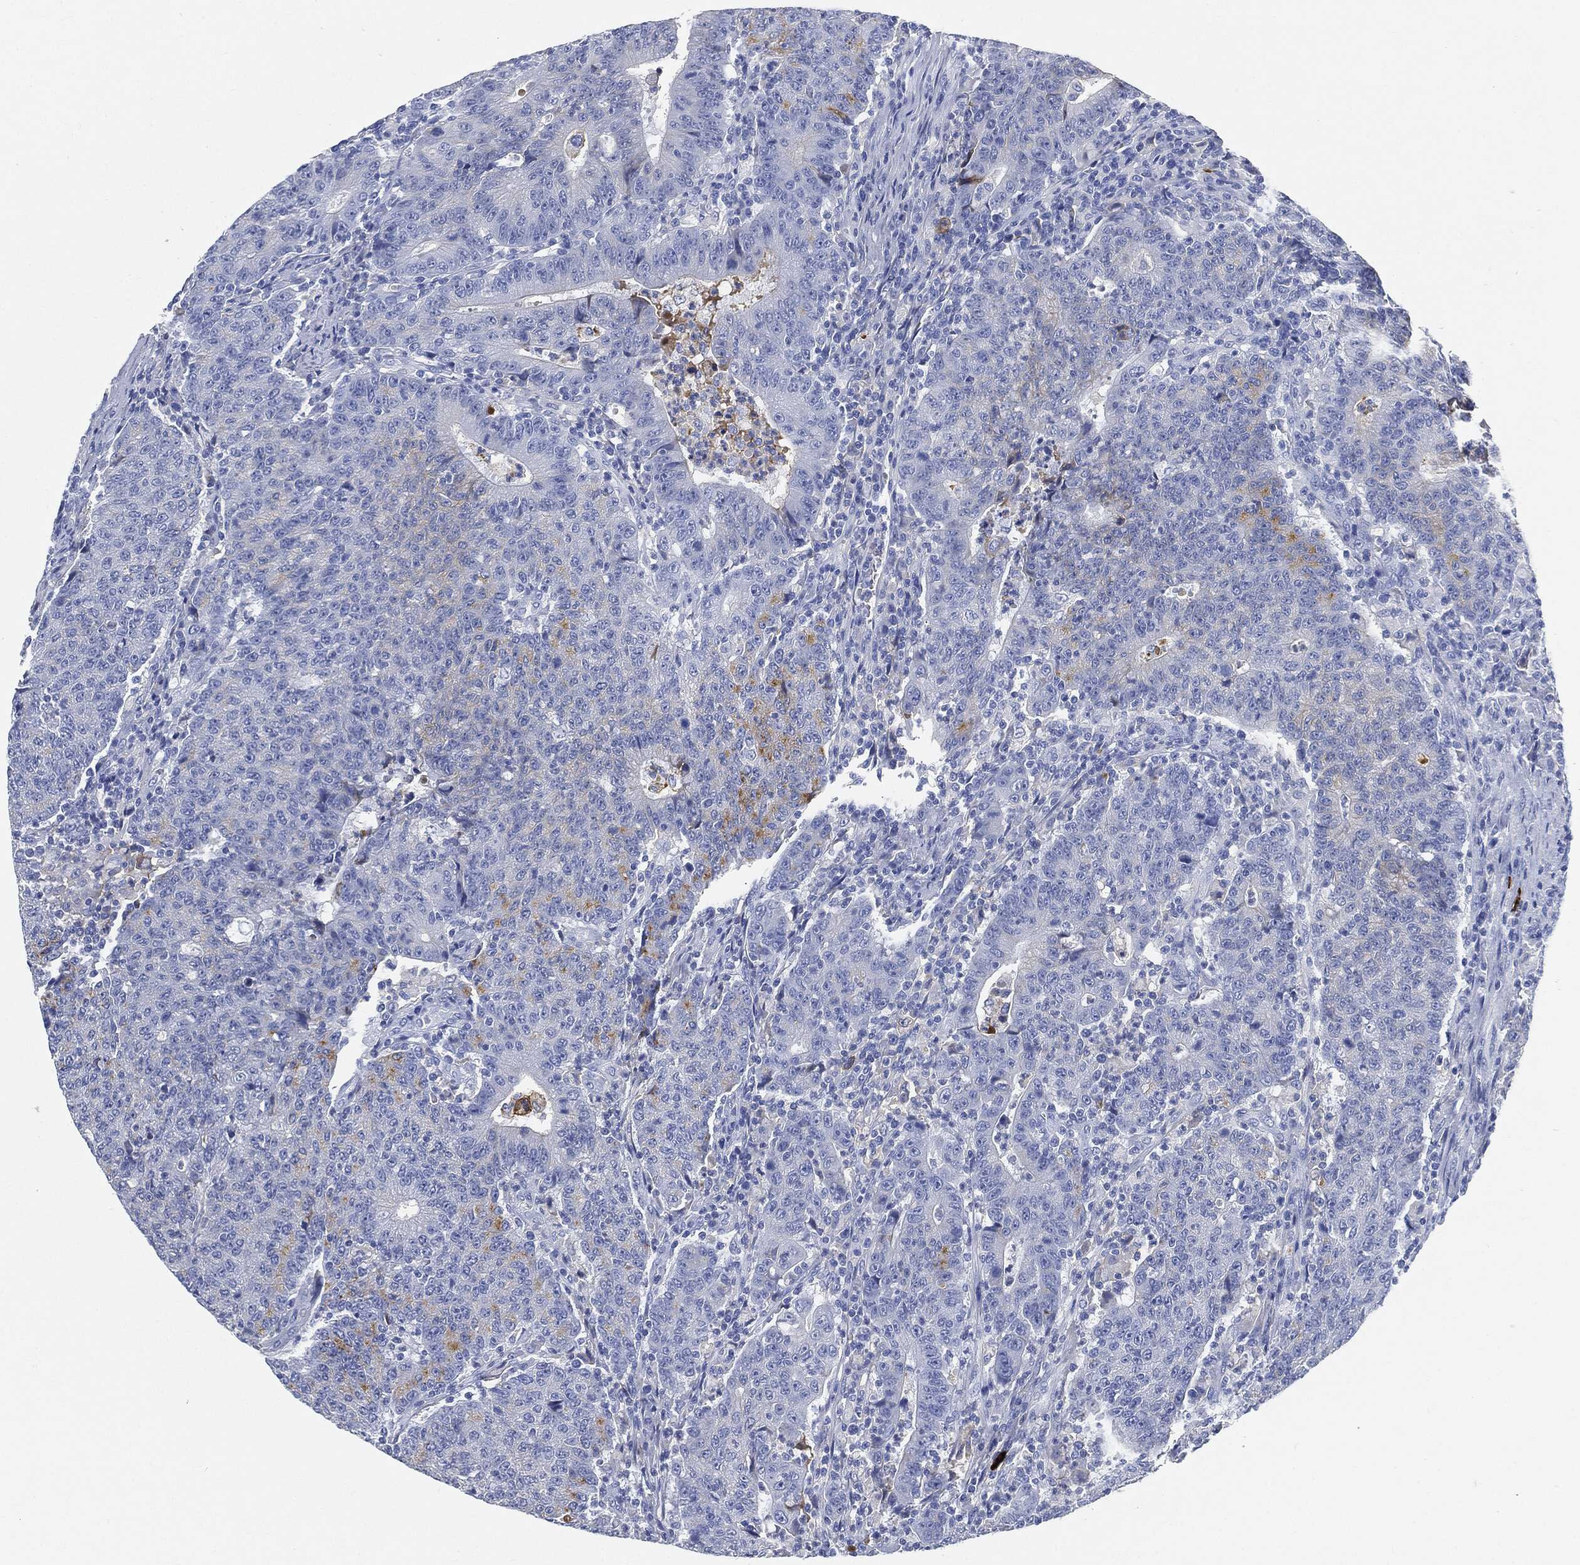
{"staining": {"intensity": "negative", "quantity": "none", "location": "none"}, "tissue": "colorectal cancer", "cell_type": "Tumor cells", "image_type": "cancer", "snomed": [{"axis": "morphology", "description": "Adenocarcinoma, NOS"}, {"axis": "topography", "description": "Colon"}], "caption": "Tumor cells are negative for protein expression in human colorectal cancer.", "gene": "IGLV6-57", "patient": {"sex": "female", "age": 75}}